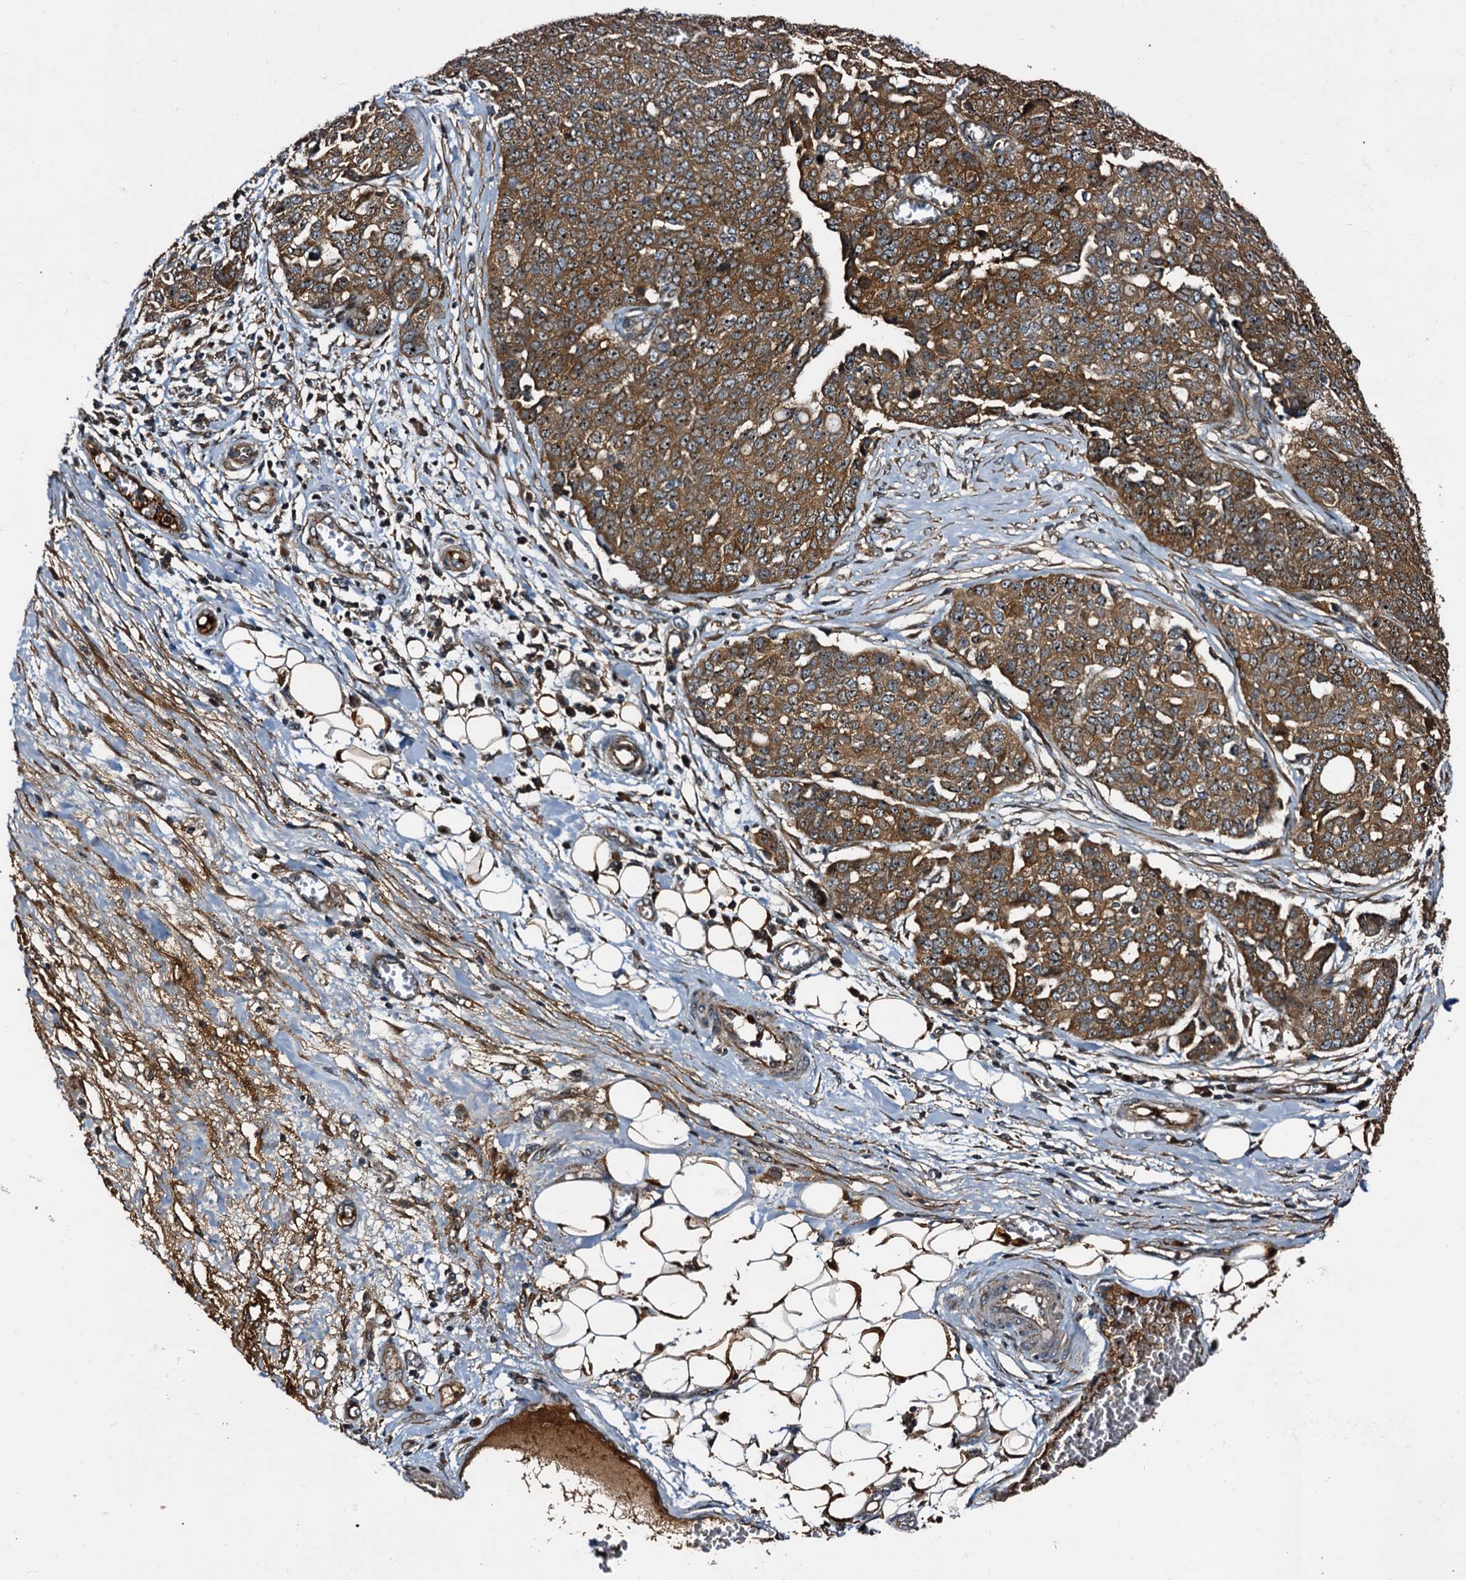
{"staining": {"intensity": "moderate", "quantity": ">75%", "location": "cytoplasmic/membranous"}, "tissue": "ovarian cancer", "cell_type": "Tumor cells", "image_type": "cancer", "snomed": [{"axis": "morphology", "description": "Cystadenocarcinoma, serous, NOS"}, {"axis": "topography", "description": "Soft tissue"}, {"axis": "topography", "description": "Ovary"}], "caption": "Moderate cytoplasmic/membranous protein positivity is seen in approximately >75% of tumor cells in serous cystadenocarcinoma (ovarian). (IHC, brightfield microscopy, high magnification).", "gene": "PEX5", "patient": {"sex": "female", "age": 57}}